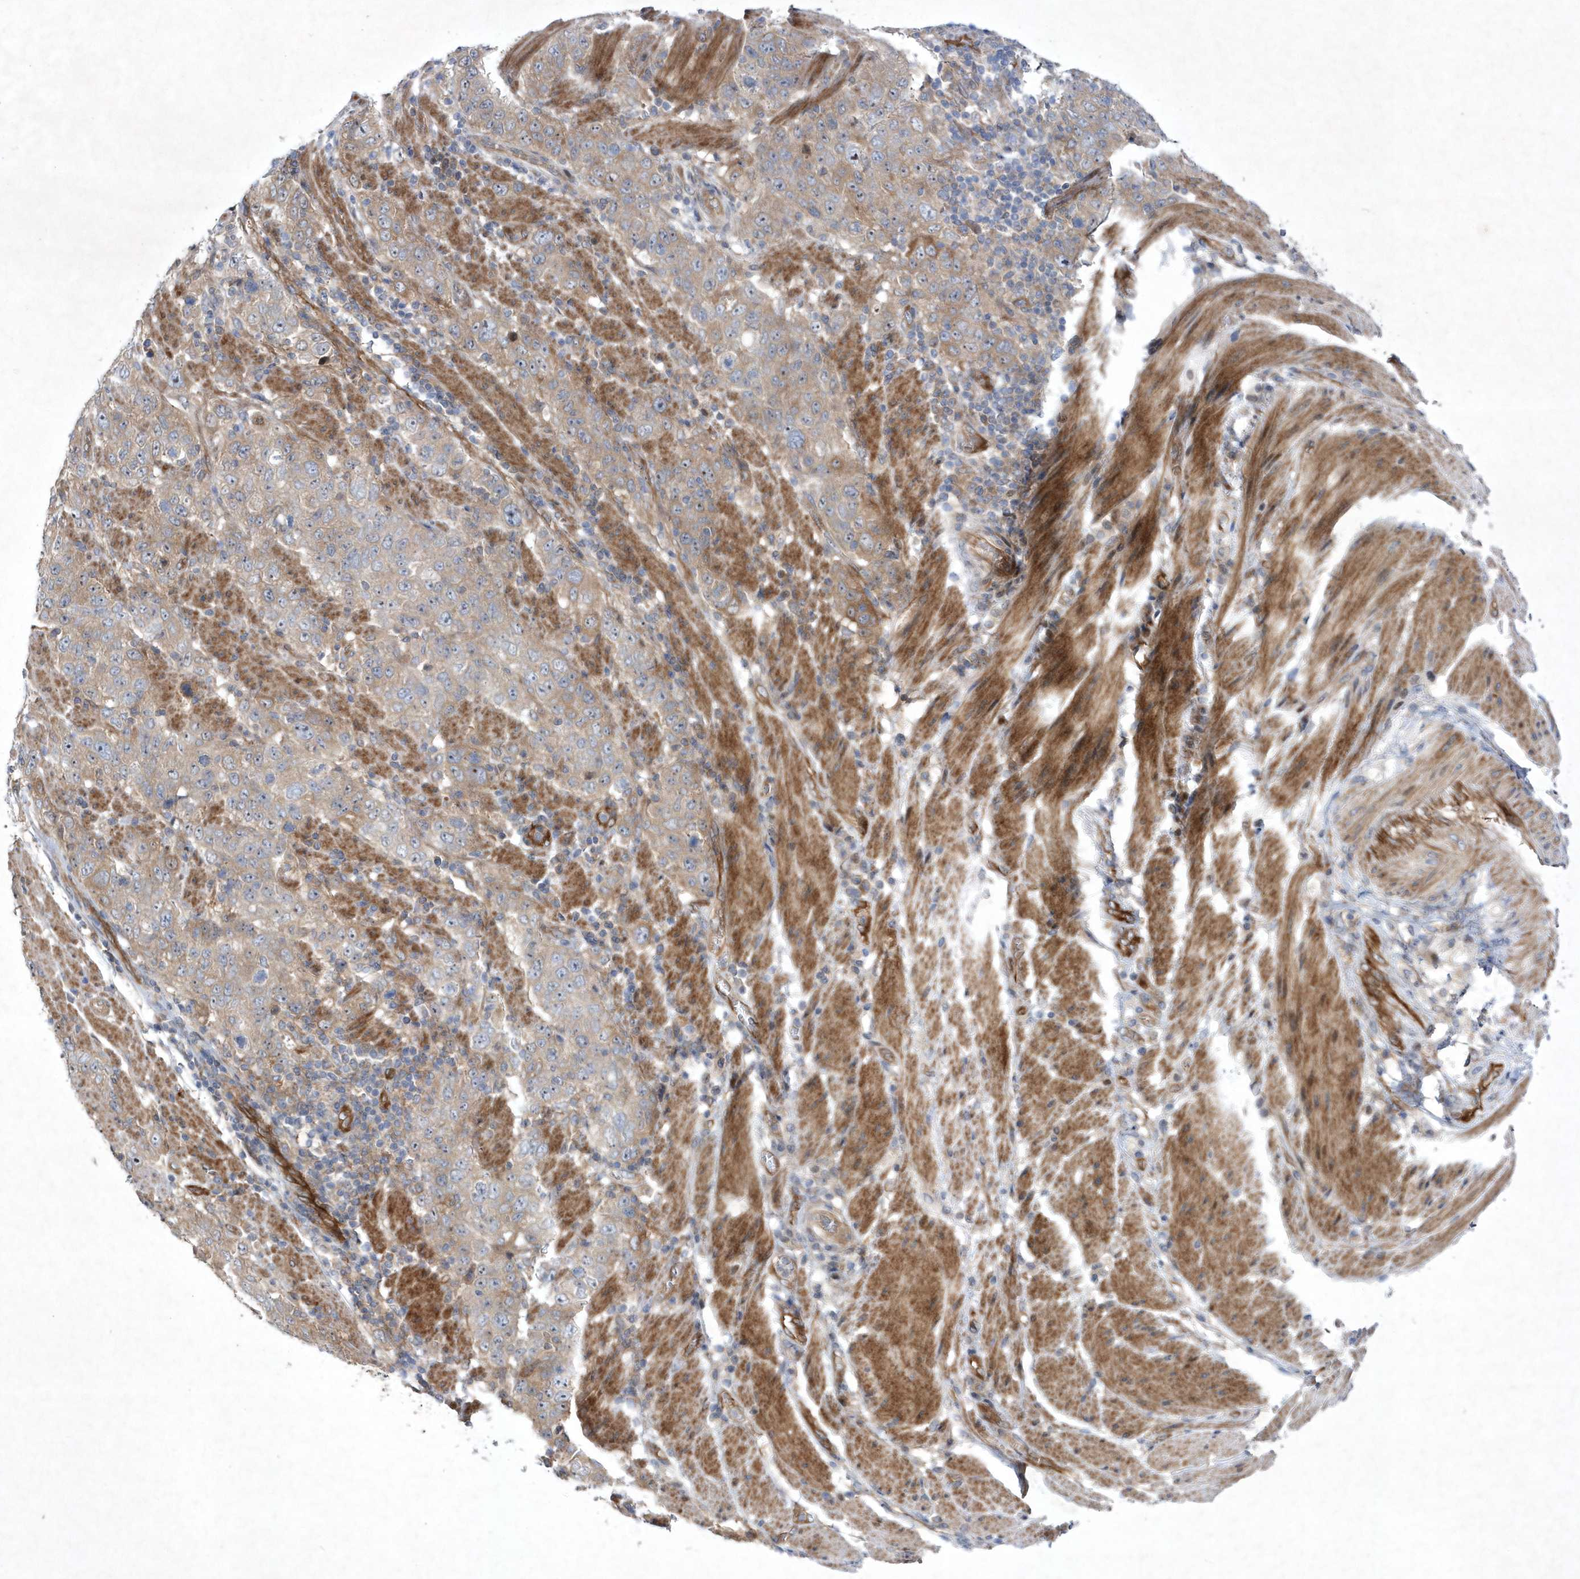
{"staining": {"intensity": "weak", "quantity": ">75%", "location": "cytoplasmic/membranous"}, "tissue": "stomach cancer", "cell_type": "Tumor cells", "image_type": "cancer", "snomed": [{"axis": "morphology", "description": "Adenocarcinoma, NOS"}, {"axis": "topography", "description": "Stomach"}], "caption": "The histopathology image reveals a brown stain indicating the presence of a protein in the cytoplasmic/membranous of tumor cells in adenocarcinoma (stomach).", "gene": "DSPP", "patient": {"sex": "male", "age": 48}}